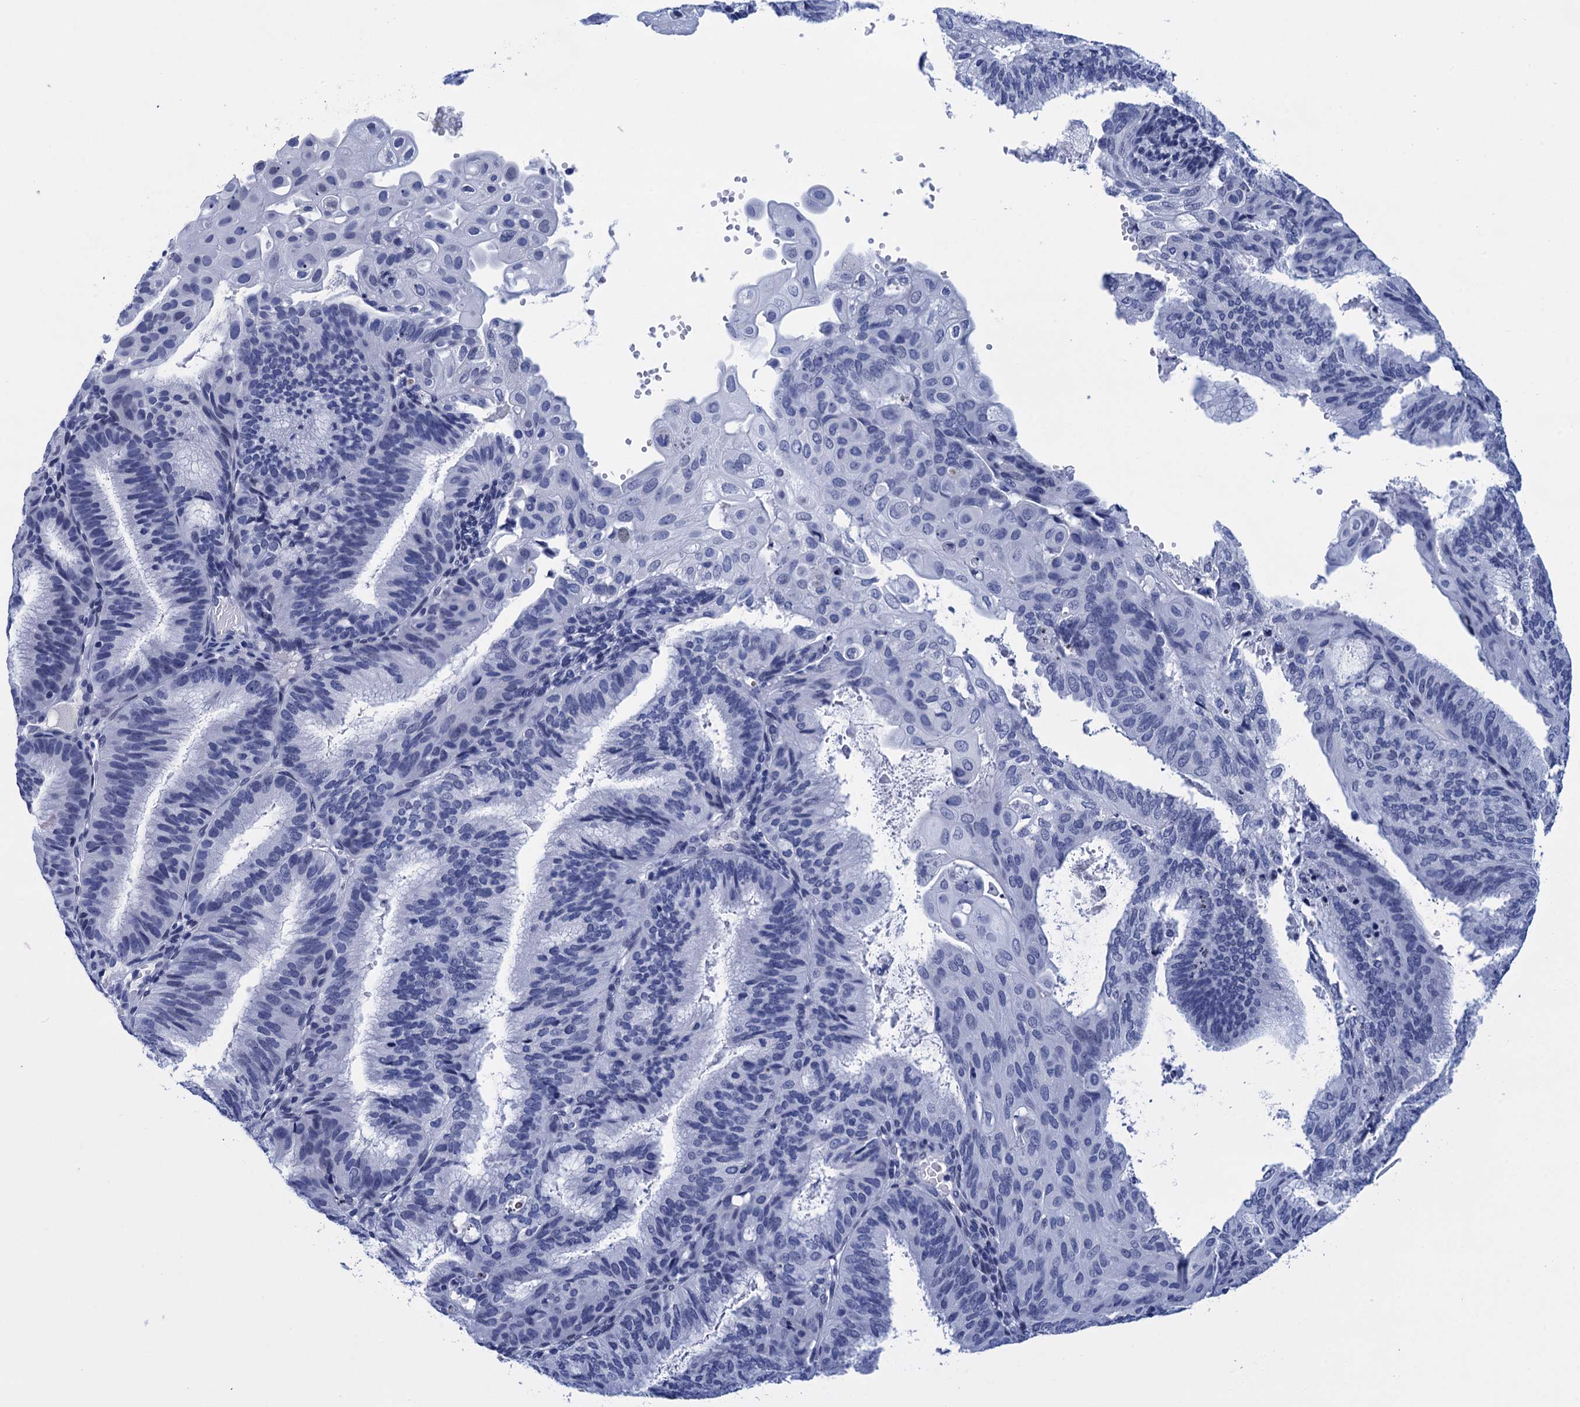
{"staining": {"intensity": "negative", "quantity": "none", "location": "none"}, "tissue": "endometrial cancer", "cell_type": "Tumor cells", "image_type": "cancer", "snomed": [{"axis": "morphology", "description": "Adenocarcinoma, NOS"}, {"axis": "topography", "description": "Endometrium"}], "caption": "High power microscopy histopathology image of an IHC image of endometrial adenocarcinoma, revealing no significant expression in tumor cells. (Stains: DAB (3,3'-diaminobenzidine) immunohistochemistry (IHC) with hematoxylin counter stain, Microscopy: brightfield microscopy at high magnification).", "gene": "METTL25", "patient": {"sex": "female", "age": 49}}